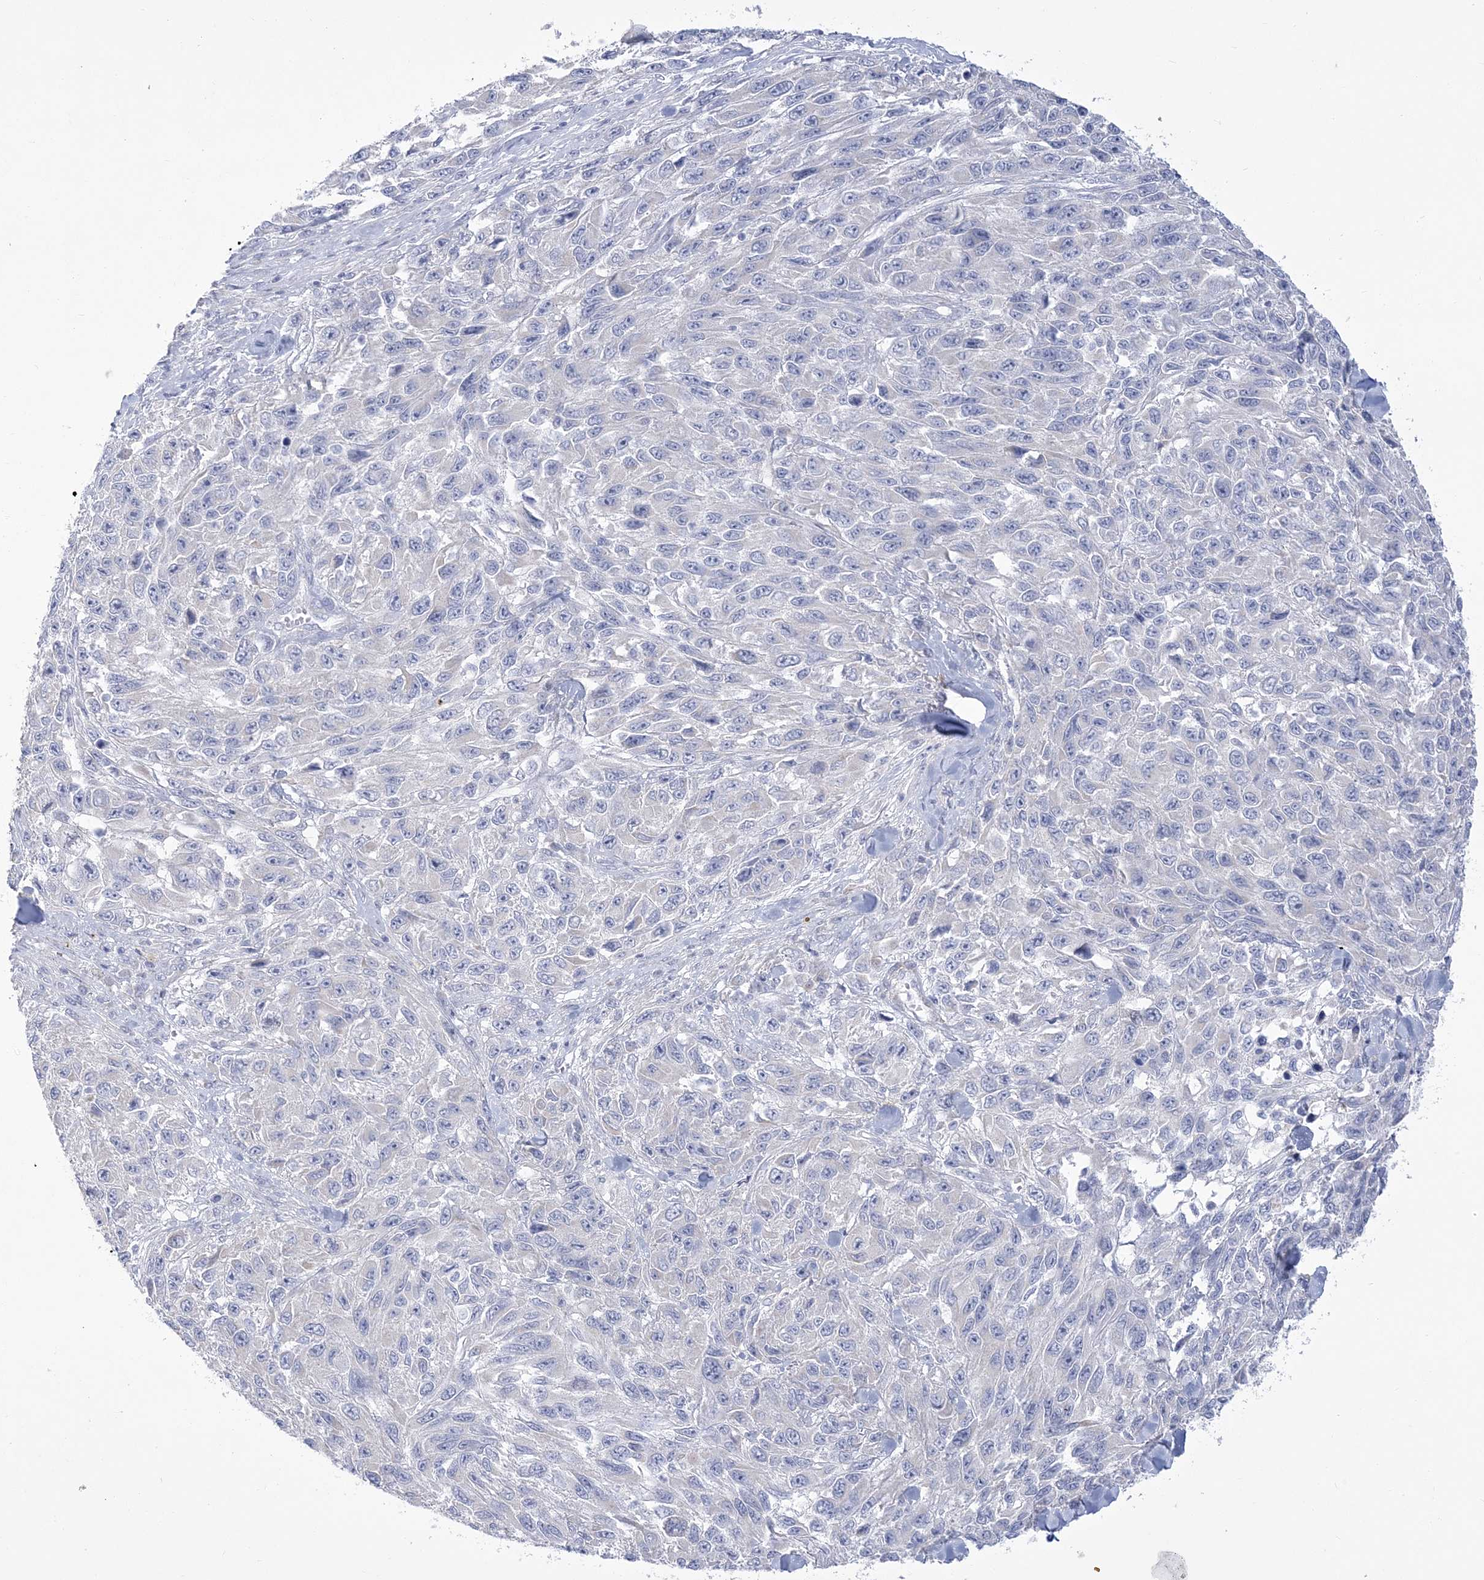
{"staining": {"intensity": "negative", "quantity": "none", "location": "none"}, "tissue": "melanoma", "cell_type": "Tumor cells", "image_type": "cancer", "snomed": [{"axis": "morphology", "description": "Malignant melanoma, NOS"}, {"axis": "topography", "description": "Skin"}], "caption": "IHC of melanoma displays no staining in tumor cells. (DAB IHC visualized using brightfield microscopy, high magnification).", "gene": "WDR27", "patient": {"sex": "female", "age": 96}}